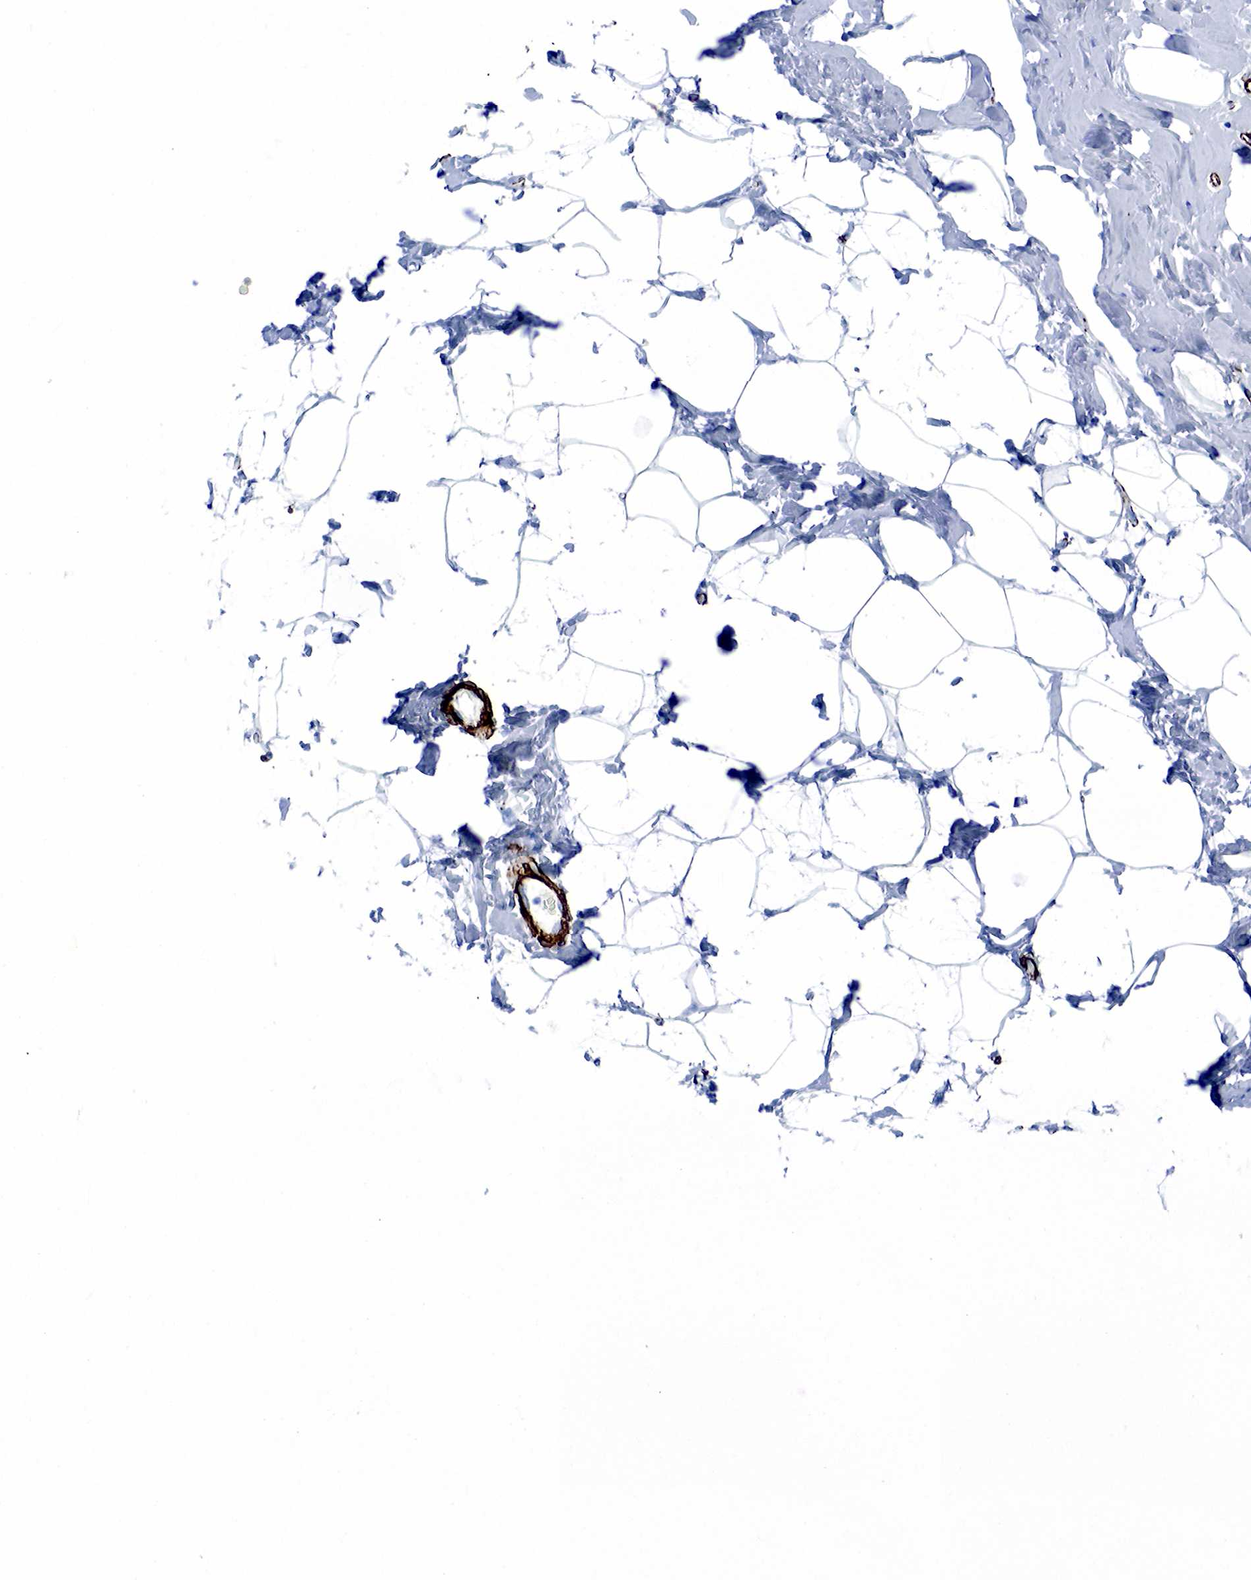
{"staining": {"intensity": "negative", "quantity": "none", "location": "none"}, "tissue": "breast", "cell_type": "Adipocytes", "image_type": "normal", "snomed": [{"axis": "morphology", "description": "Normal tissue, NOS"}, {"axis": "topography", "description": "Breast"}], "caption": "Immunohistochemistry histopathology image of unremarkable human breast stained for a protein (brown), which shows no staining in adipocytes.", "gene": "ACTA2", "patient": {"sex": "female", "age": 54}}